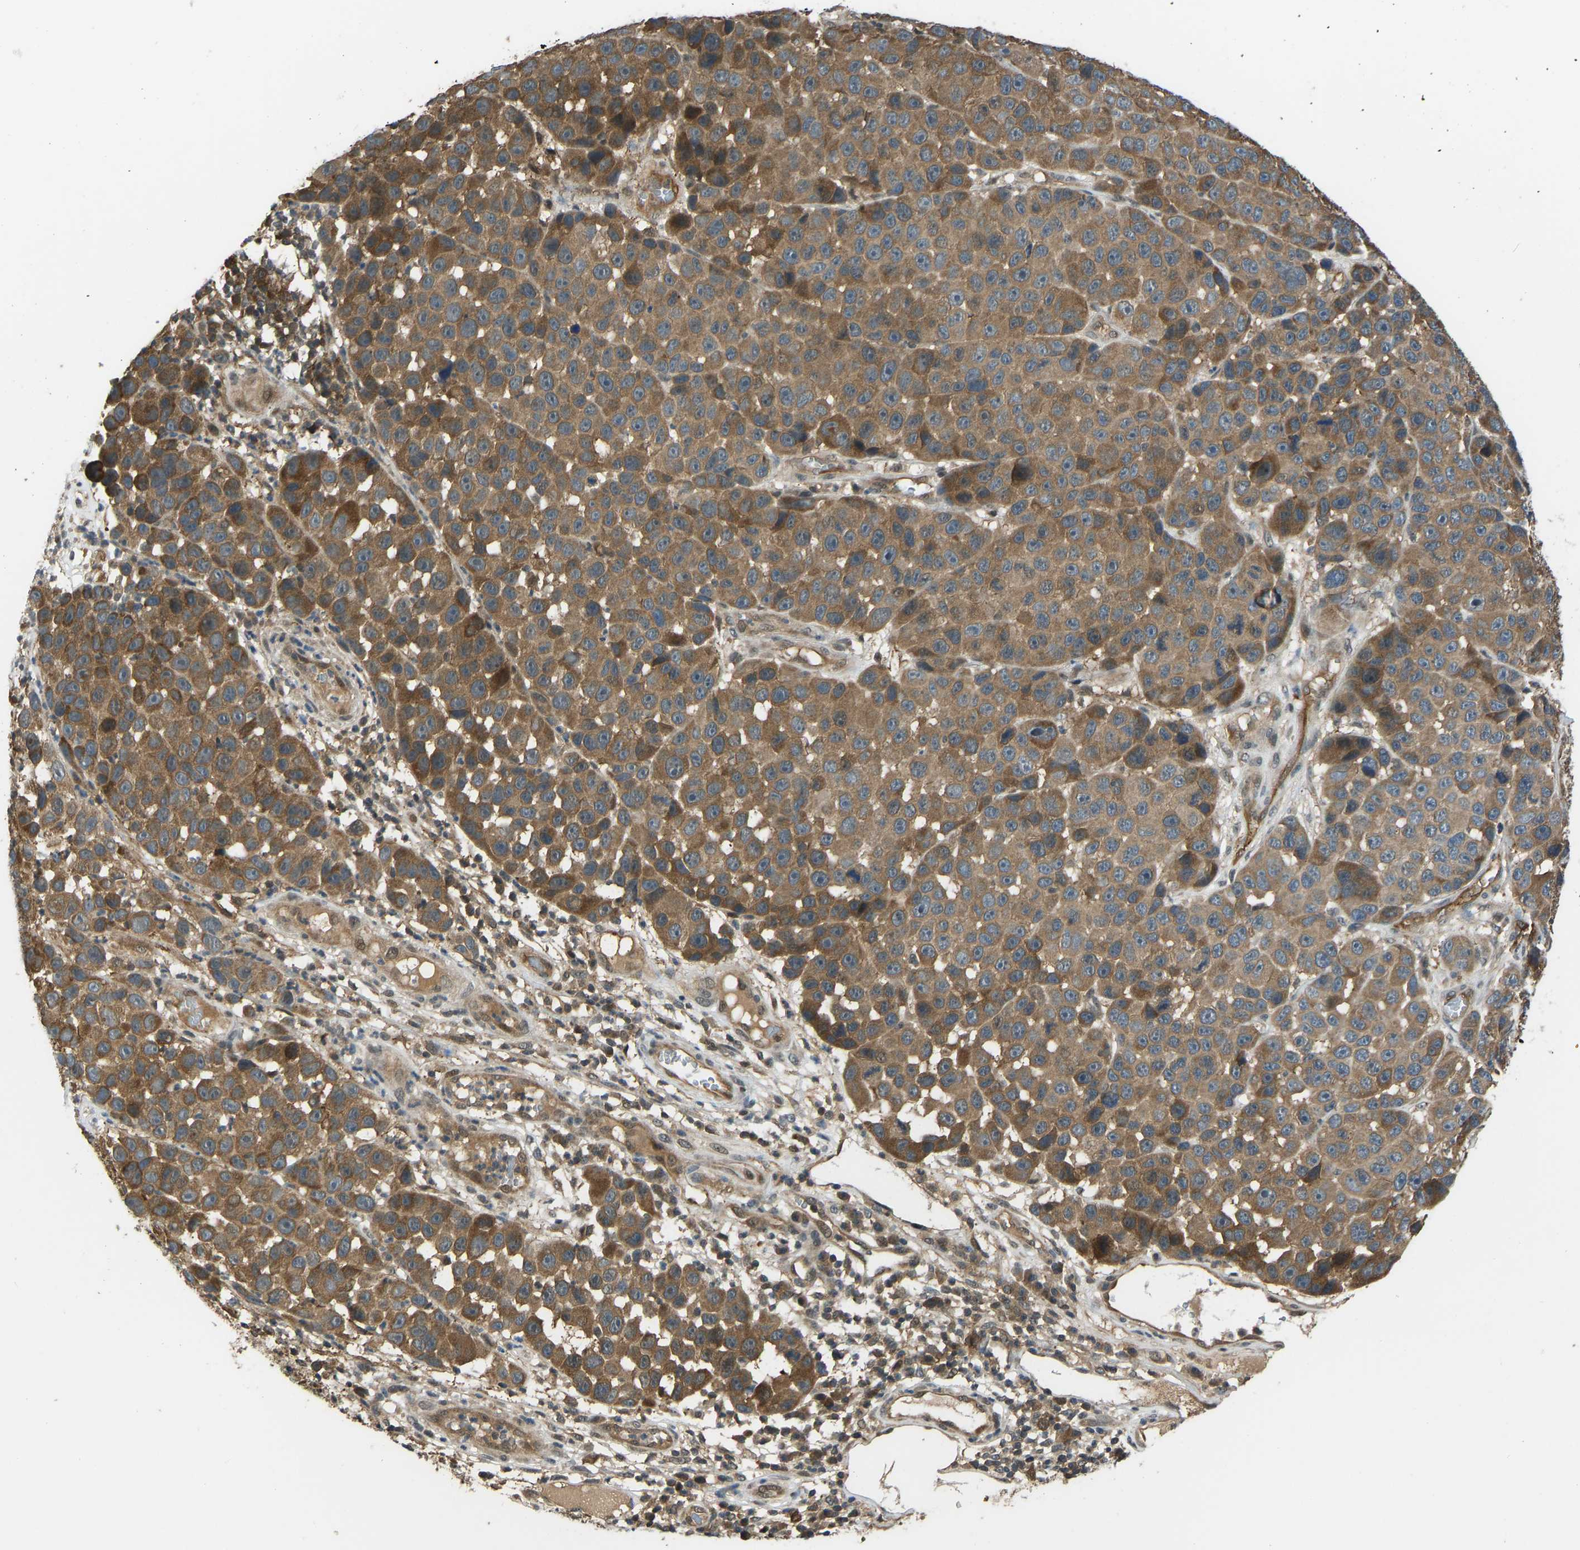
{"staining": {"intensity": "moderate", "quantity": ">75%", "location": "cytoplasmic/membranous"}, "tissue": "melanoma", "cell_type": "Tumor cells", "image_type": "cancer", "snomed": [{"axis": "morphology", "description": "Malignant melanoma, NOS"}, {"axis": "topography", "description": "Skin"}], "caption": "Immunohistochemistry (IHC) histopathology image of neoplastic tissue: melanoma stained using IHC exhibits medium levels of moderate protein expression localized specifically in the cytoplasmic/membranous of tumor cells, appearing as a cytoplasmic/membranous brown color.", "gene": "CCT8", "patient": {"sex": "male", "age": 53}}